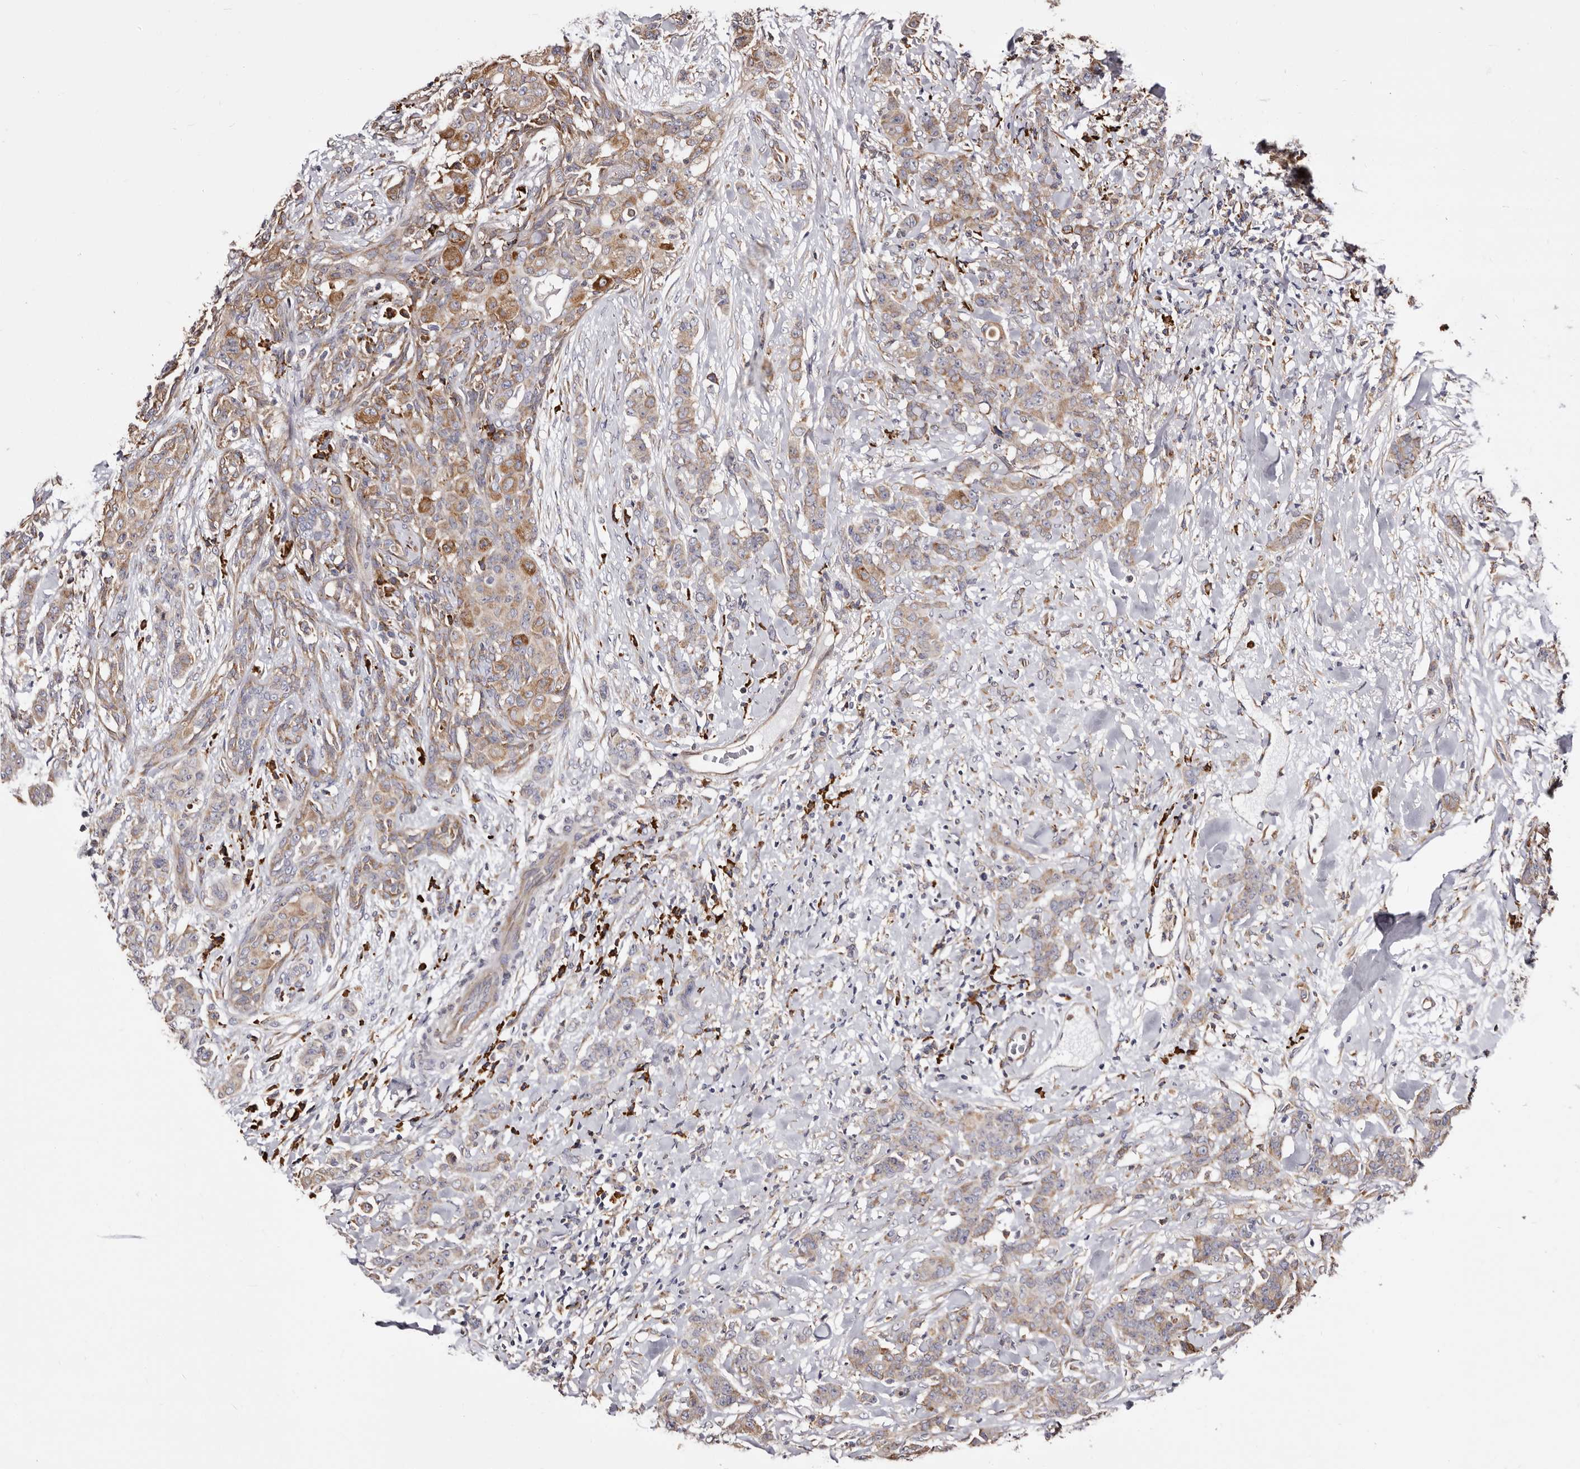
{"staining": {"intensity": "moderate", "quantity": ">75%", "location": "cytoplasmic/membranous"}, "tissue": "breast cancer", "cell_type": "Tumor cells", "image_type": "cancer", "snomed": [{"axis": "morphology", "description": "Duct carcinoma"}, {"axis": "topography", "description": "Breast"}], "caption": "Protein analysis of breast cancer (infiltrating ductal carcinoma) tissue displays moderate cytoplasmic/membranous expression in approximately >75% of tumor cells.", "gene": "ACBD6", "patient": {"sex": "female", "age": 40}}